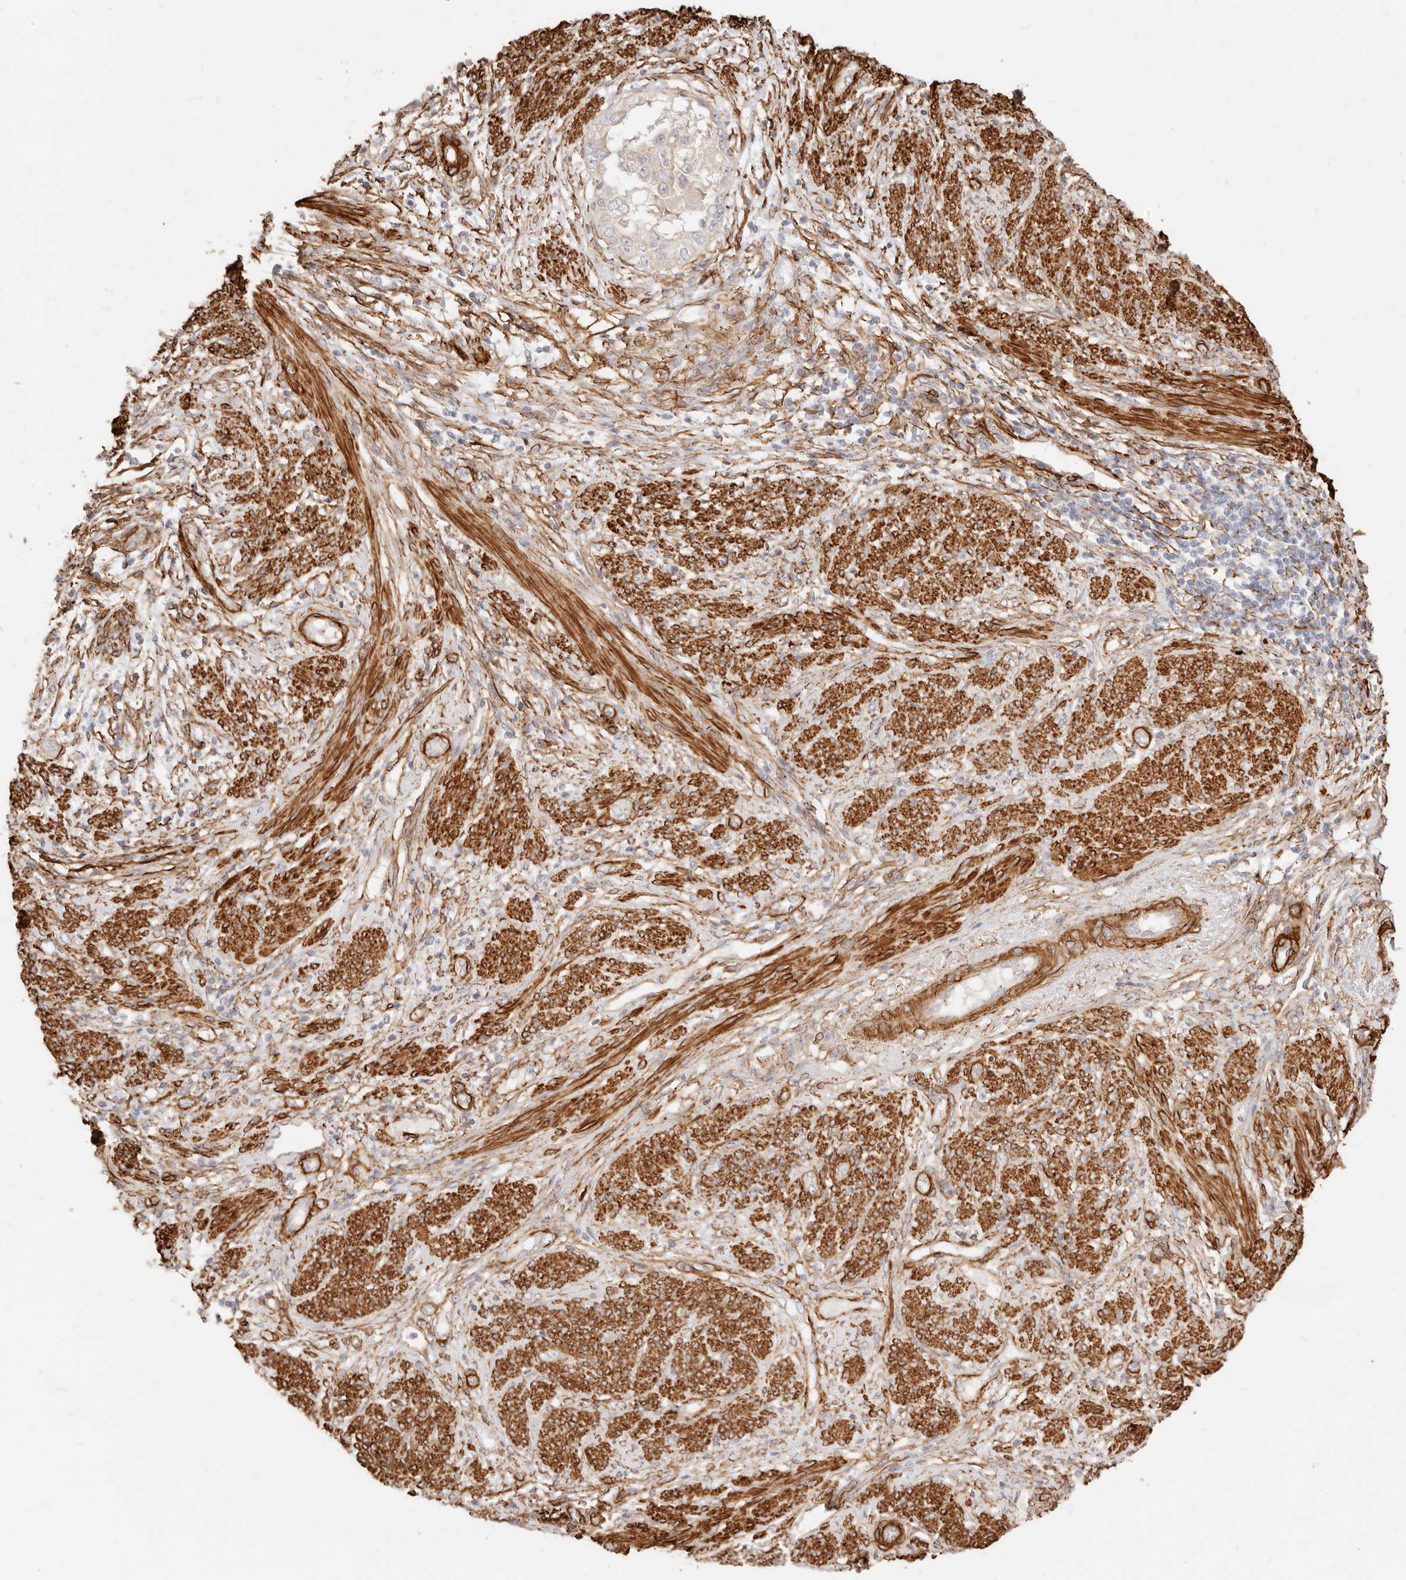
{"staining": {"intensity": "negative", "quantity": "none", "location": "none"}, "tissue": "endometrial cancer", "cell_type": "Tumor cells", "image_type": "cancer", "snomed": [{"axis": "morphology", "description": "Adenocarcinoma, NOS"}, {"axis": "topography", "description": "Endometrium"}], "caption": "Tumor cells show no significant protein positivity in endometrial cancer.", "gene": "TMTC2", "patient": {"sex": "female", "age": 85}}